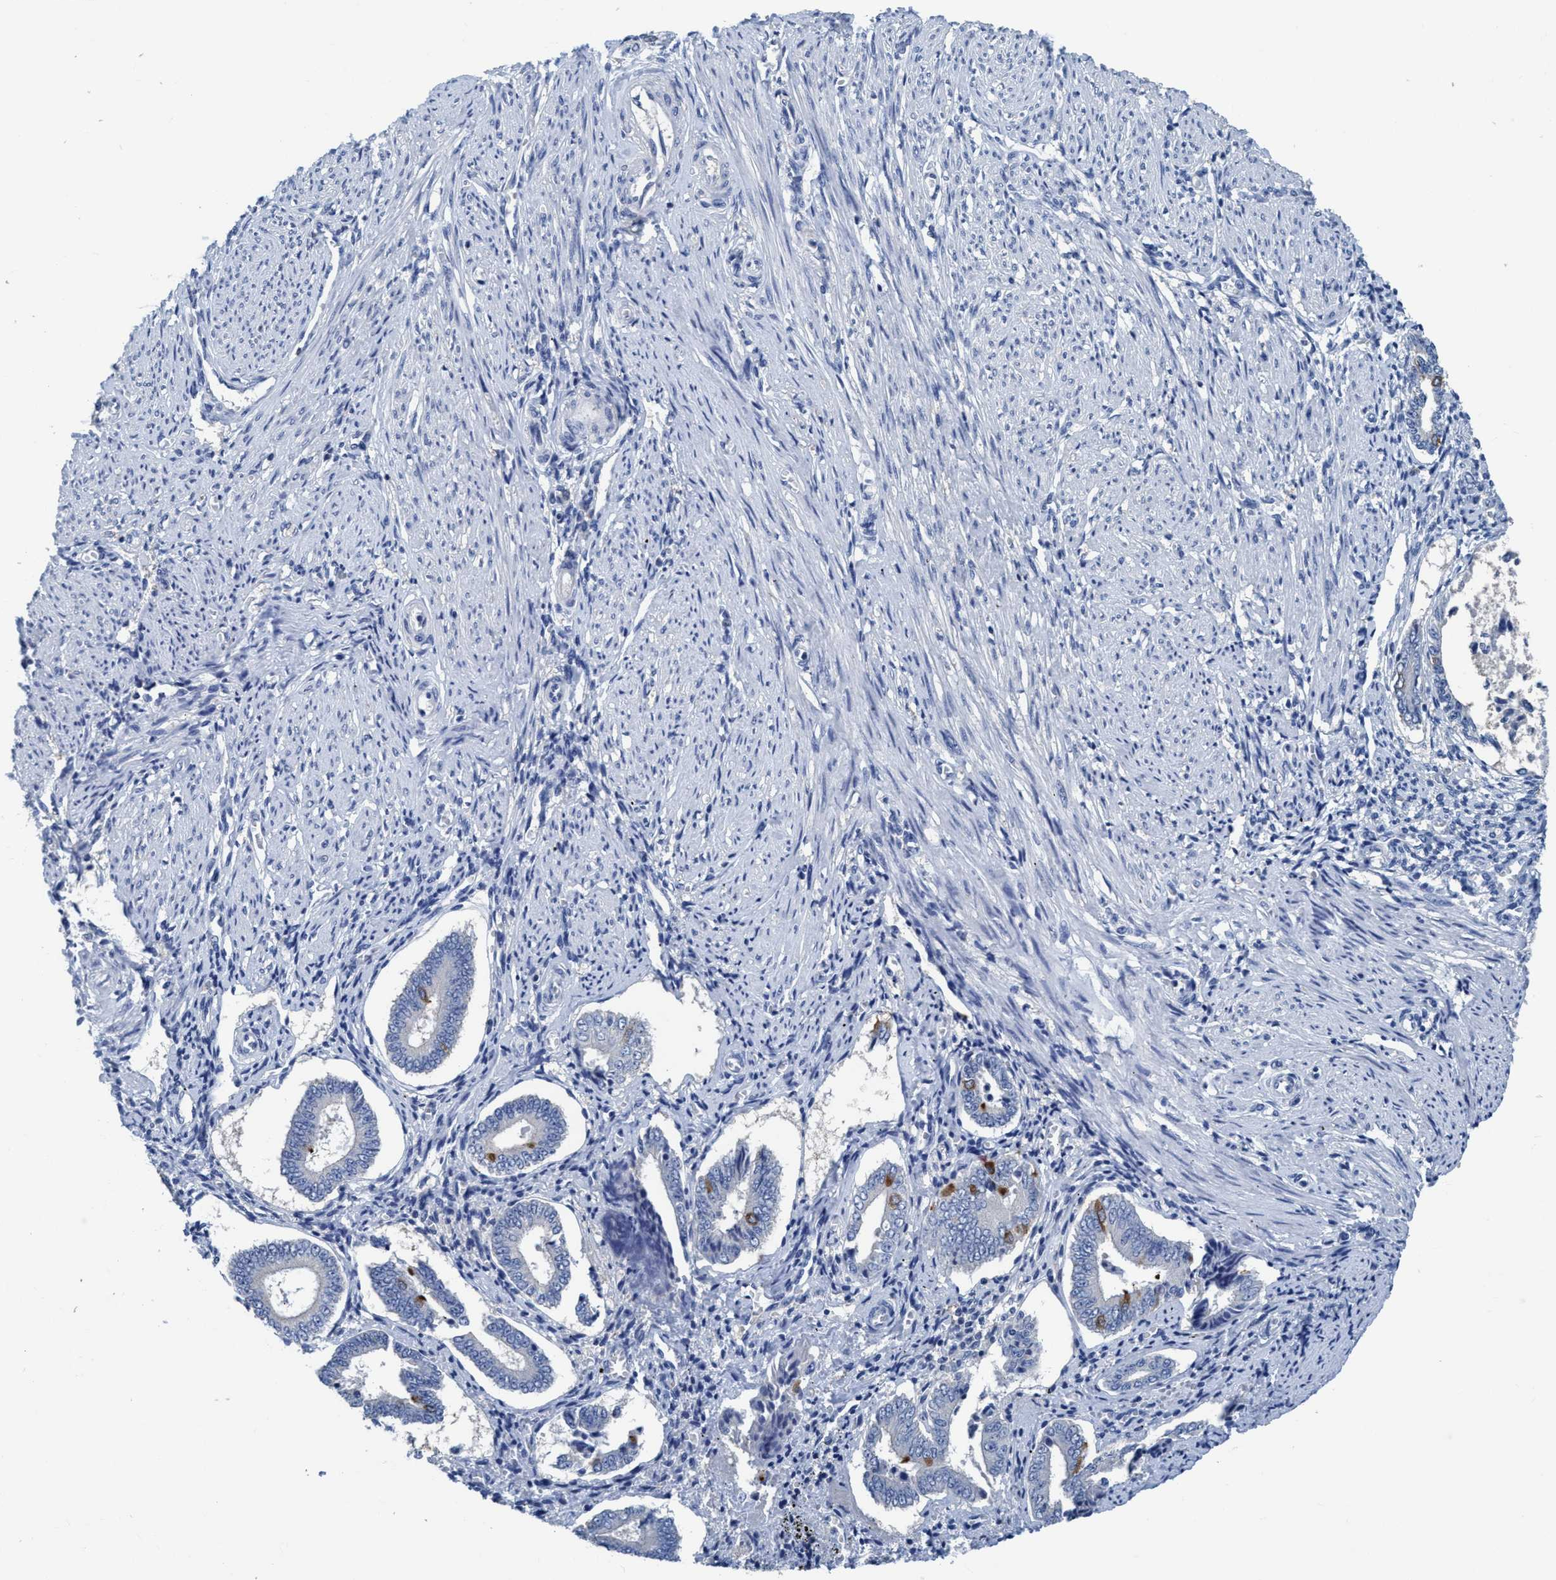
{"staining": {"intensity": "negative", "quantity": "none", "location": "none"}, "tissue": "endometrium", "cell_type": "Cells in endometrial stroma", "image_type": "normal", "snomed": [{"axis": "morphology", "description": "Normal tissue, NOS"}, {"axis": "topography", "description": "Endometrium"}], "caption": "Immunohistochemistry micrograph of unremarkable endometrium: human endometrium stained with DAB (3,3'-diaminobenzidine) exhibits no significant protein expression in cells in endometrial stroma.", "gene": "DNAI1", "patient": {"sex": "female", "age": 42}}